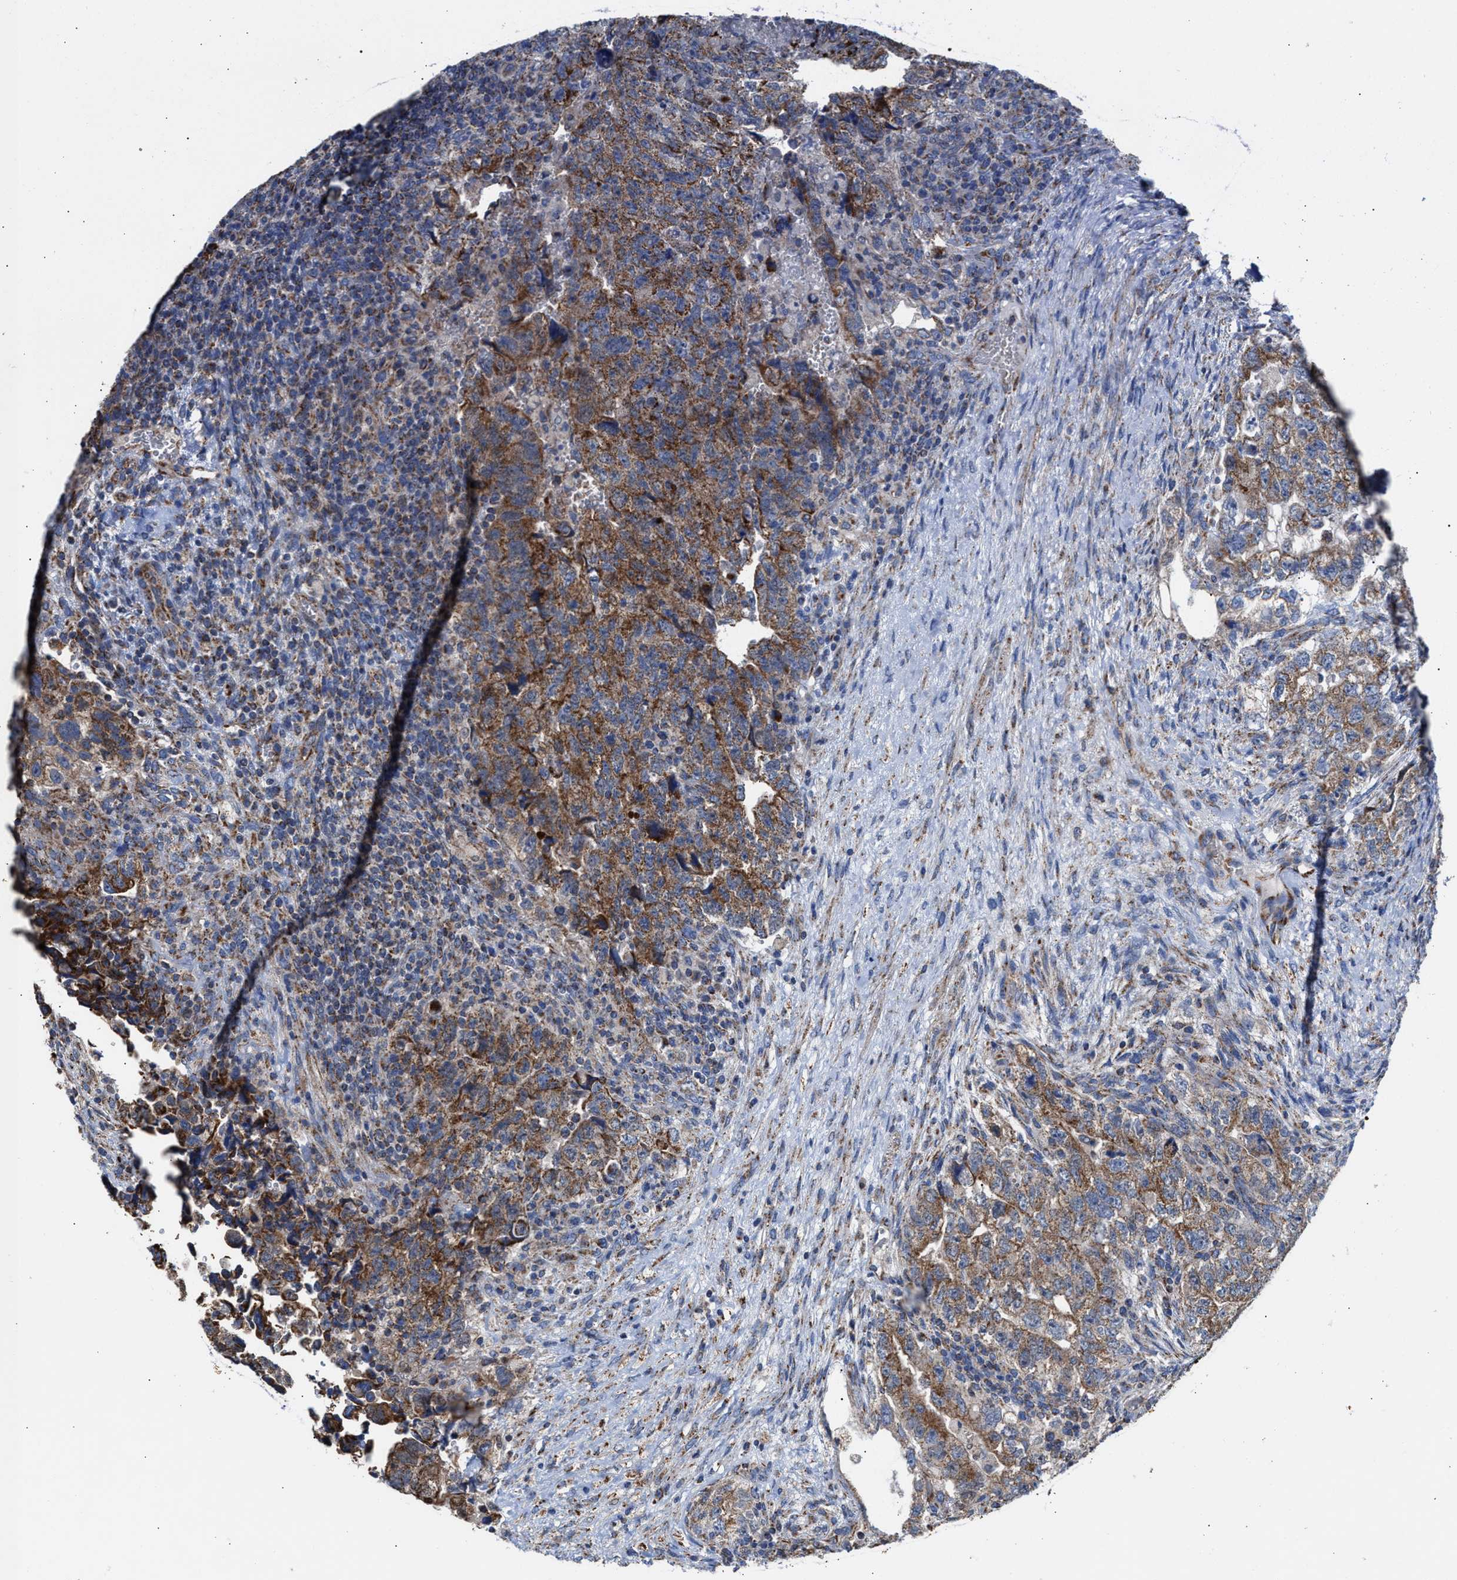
{"staining": {"intensity": "moderate", "quantity": ">75%", "location": "cytoplasmic/membranous"}, "tissue": "testis cancer", "cell_type": "Tumor cells", "image_type": "cancer", "snomed": [{"axis": "morphology", "description": "Carcinoma, Embryonal, NOS"}, {"axis": "topography", "description": "Testis"}], "caption": "Immunohistochemistry (IHC) staining of testis embryonal carcinoma, which exhibits medium levels of moderate cytoplasmic/membranous staining in about >75% of tumor cells indicating moderate cytoplasmic/membranous protein positivity. The staining was performed using DAB (brown) for protein detection and nuclei were counterstained in hematoxylin (blue).", "gene": "MECR", "patient": {"sex": "male", "age": 36}}